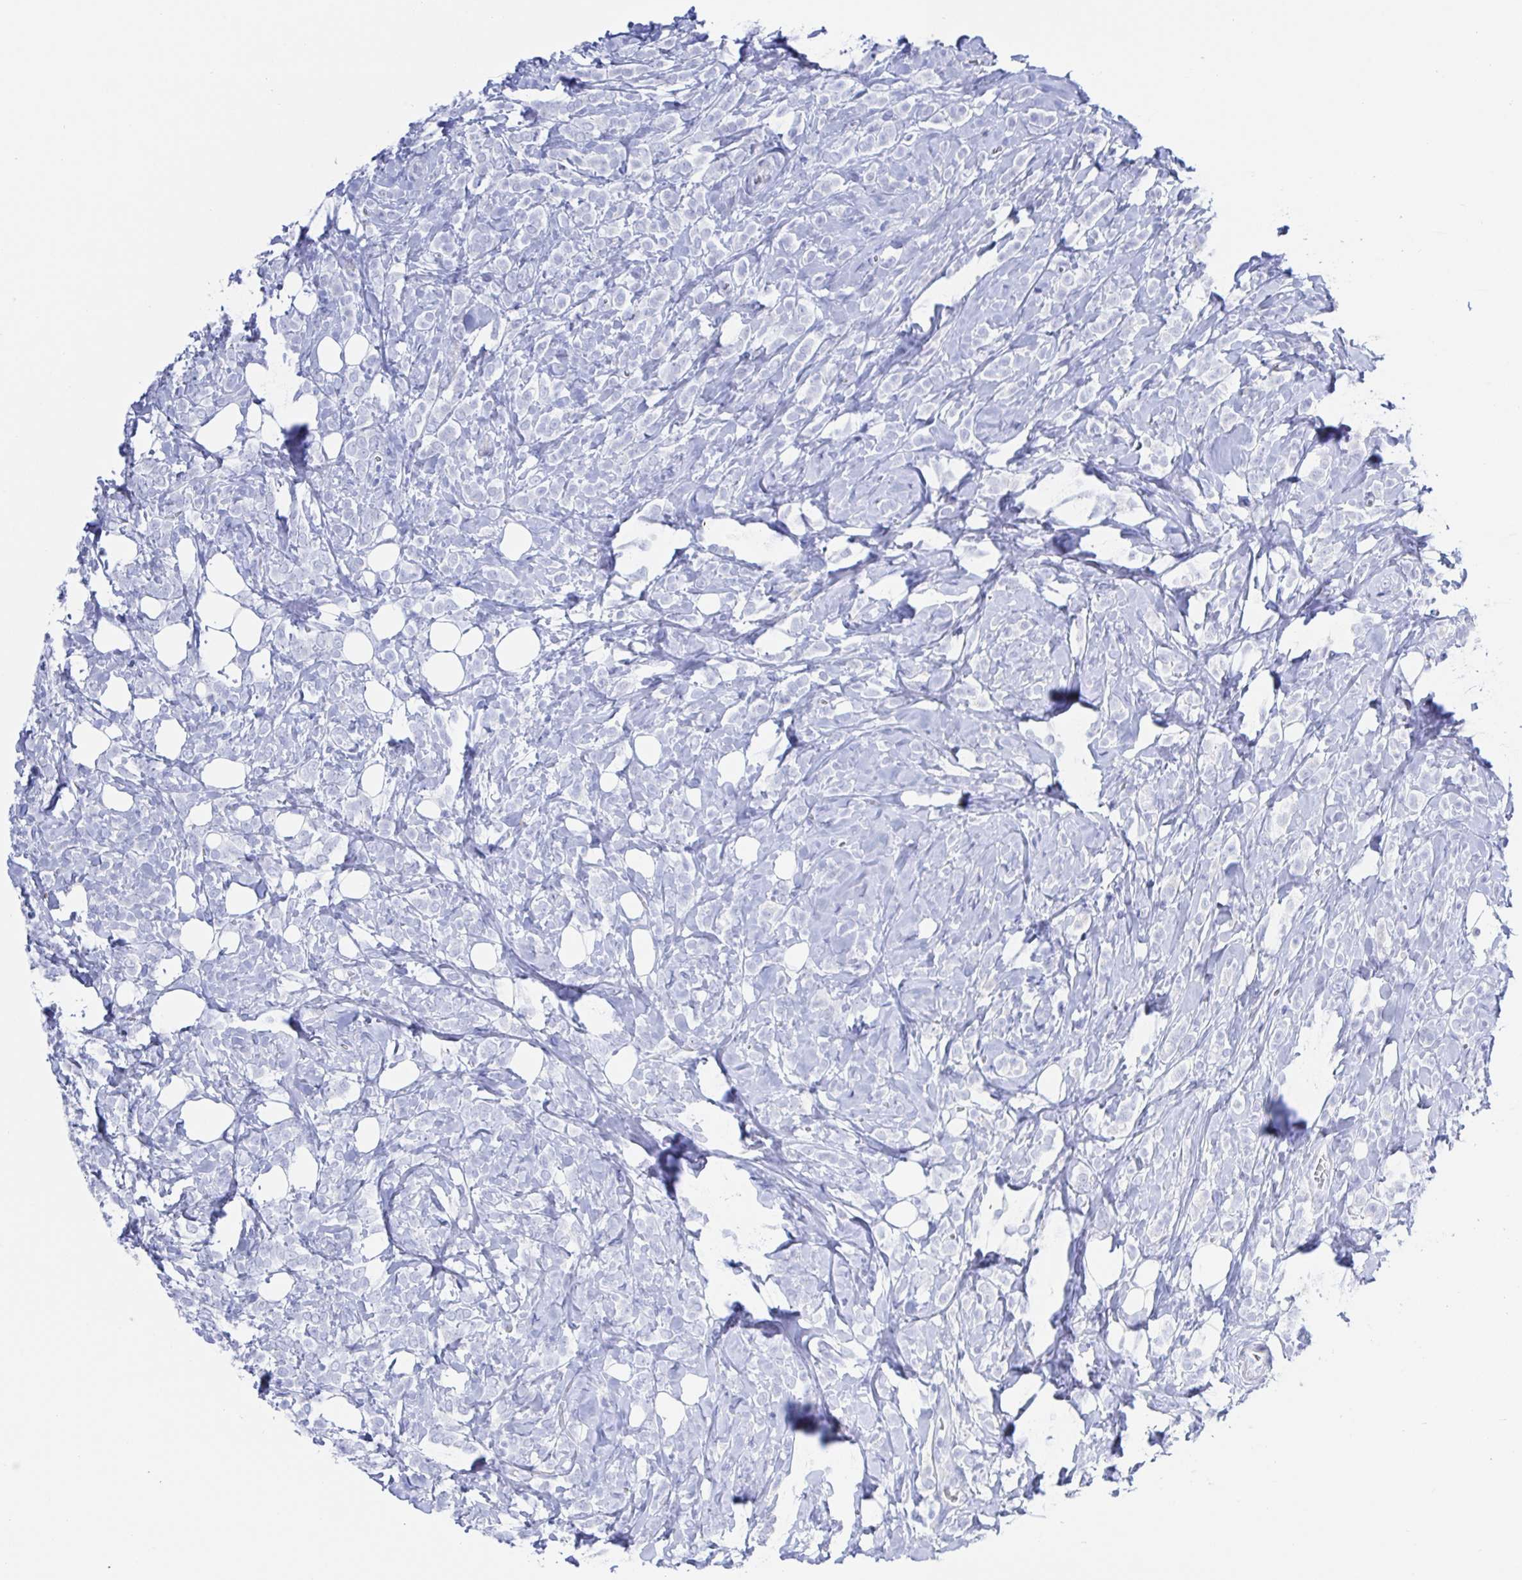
{"staining": {"intensity": "negative", "quantity": "none", "location": "none"}, "tissue": "breast cancer", "cell_type": "Tumor cells", "image_type": "cancer", "snomed": [{"axis": "morphology", "description": "Lobular carcinoma"}, {"axis": "topography", "description": "Breast"}], "caption": "Human breast lobular carcinoma stained for a protein using immunohistochemistry (IHC) displays no staining in tumor cells.", "gene": "KCNH6", "patient": {"sex": "female", "age": 49}}